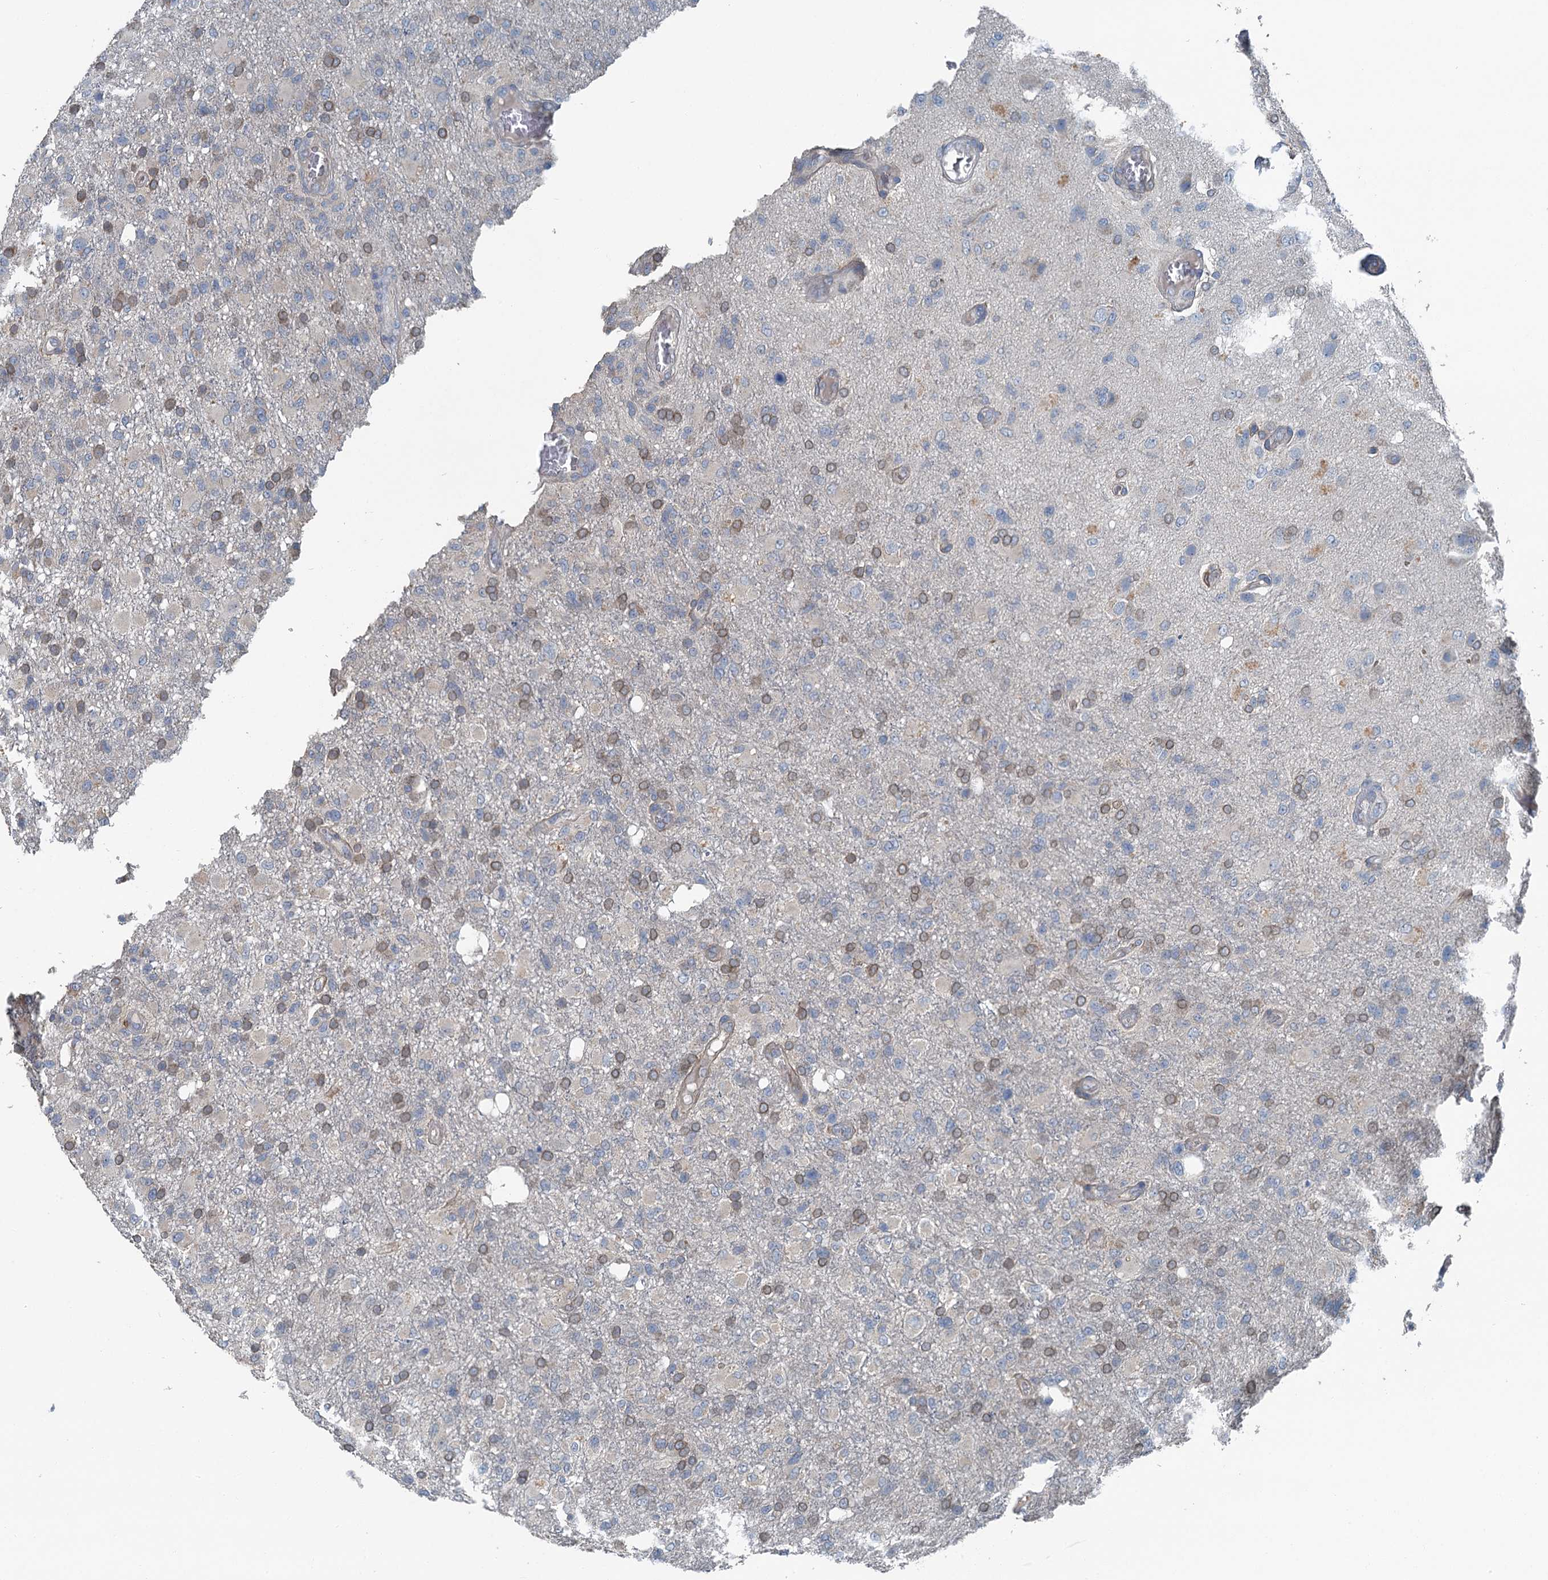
{"staining": {"intensity": "weak", "quantity": "<25%", "location": "cytoplasmic/membranous"}, "tissue": "glioma", "cell_type": "Tumor cells", "image_type": "cancer", "snomed": [{"axis": "morphology", "description": "Glioma, malignant, High grade"}, {"axis": "topography", "description": "Brain"}], "caption": "High magnification brightfield microscopy of glioma stained with DAB (brown) and counterstained with hematoxylin (blue): tumor cells show no significant expression.", "gene": "C6orf120", "patient": {"sex": "female", "age": 74}}